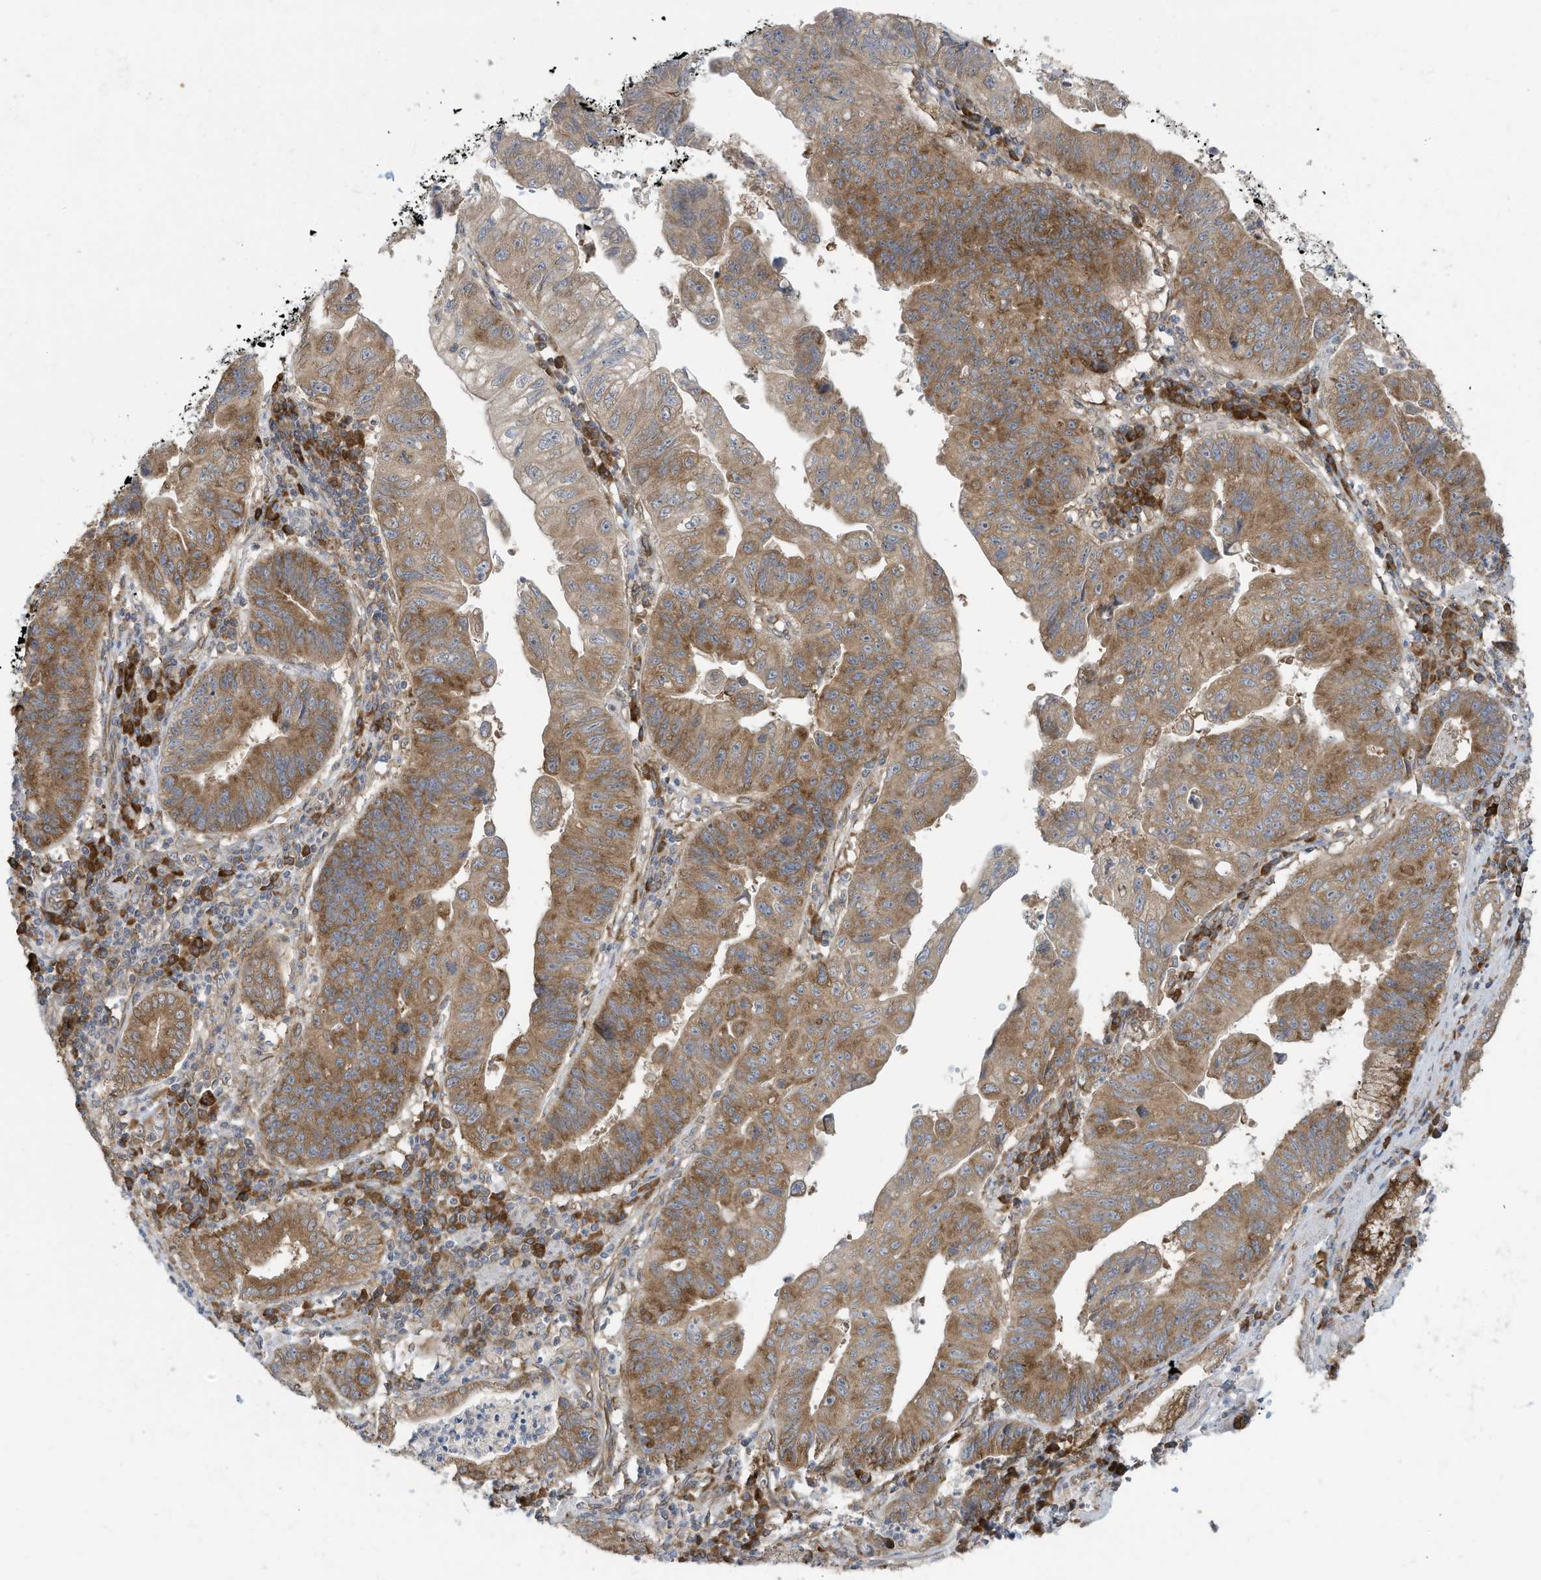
{"staining": {"intensity": "moderate", "quantity": ">75%", "location": "cytoplasmic/membranous"}, "tissue": "stomach cancer", "cell_type": "Tumor cells", "image_type": "cancer", "snomed": [{"axis": "morphology", "description": "Adenocarcinoma, NOS"}, {"axis": "topography", "description": "Stomach"}], "caption": "Protein staining of stomach cancer (adenocarcinoma) tissue exhibits moderate cytoplasmic/membranous expression in approximately >75% of tumor cells.", "gene": "USE1", "patient": {"sex": "male", "age": 59}}